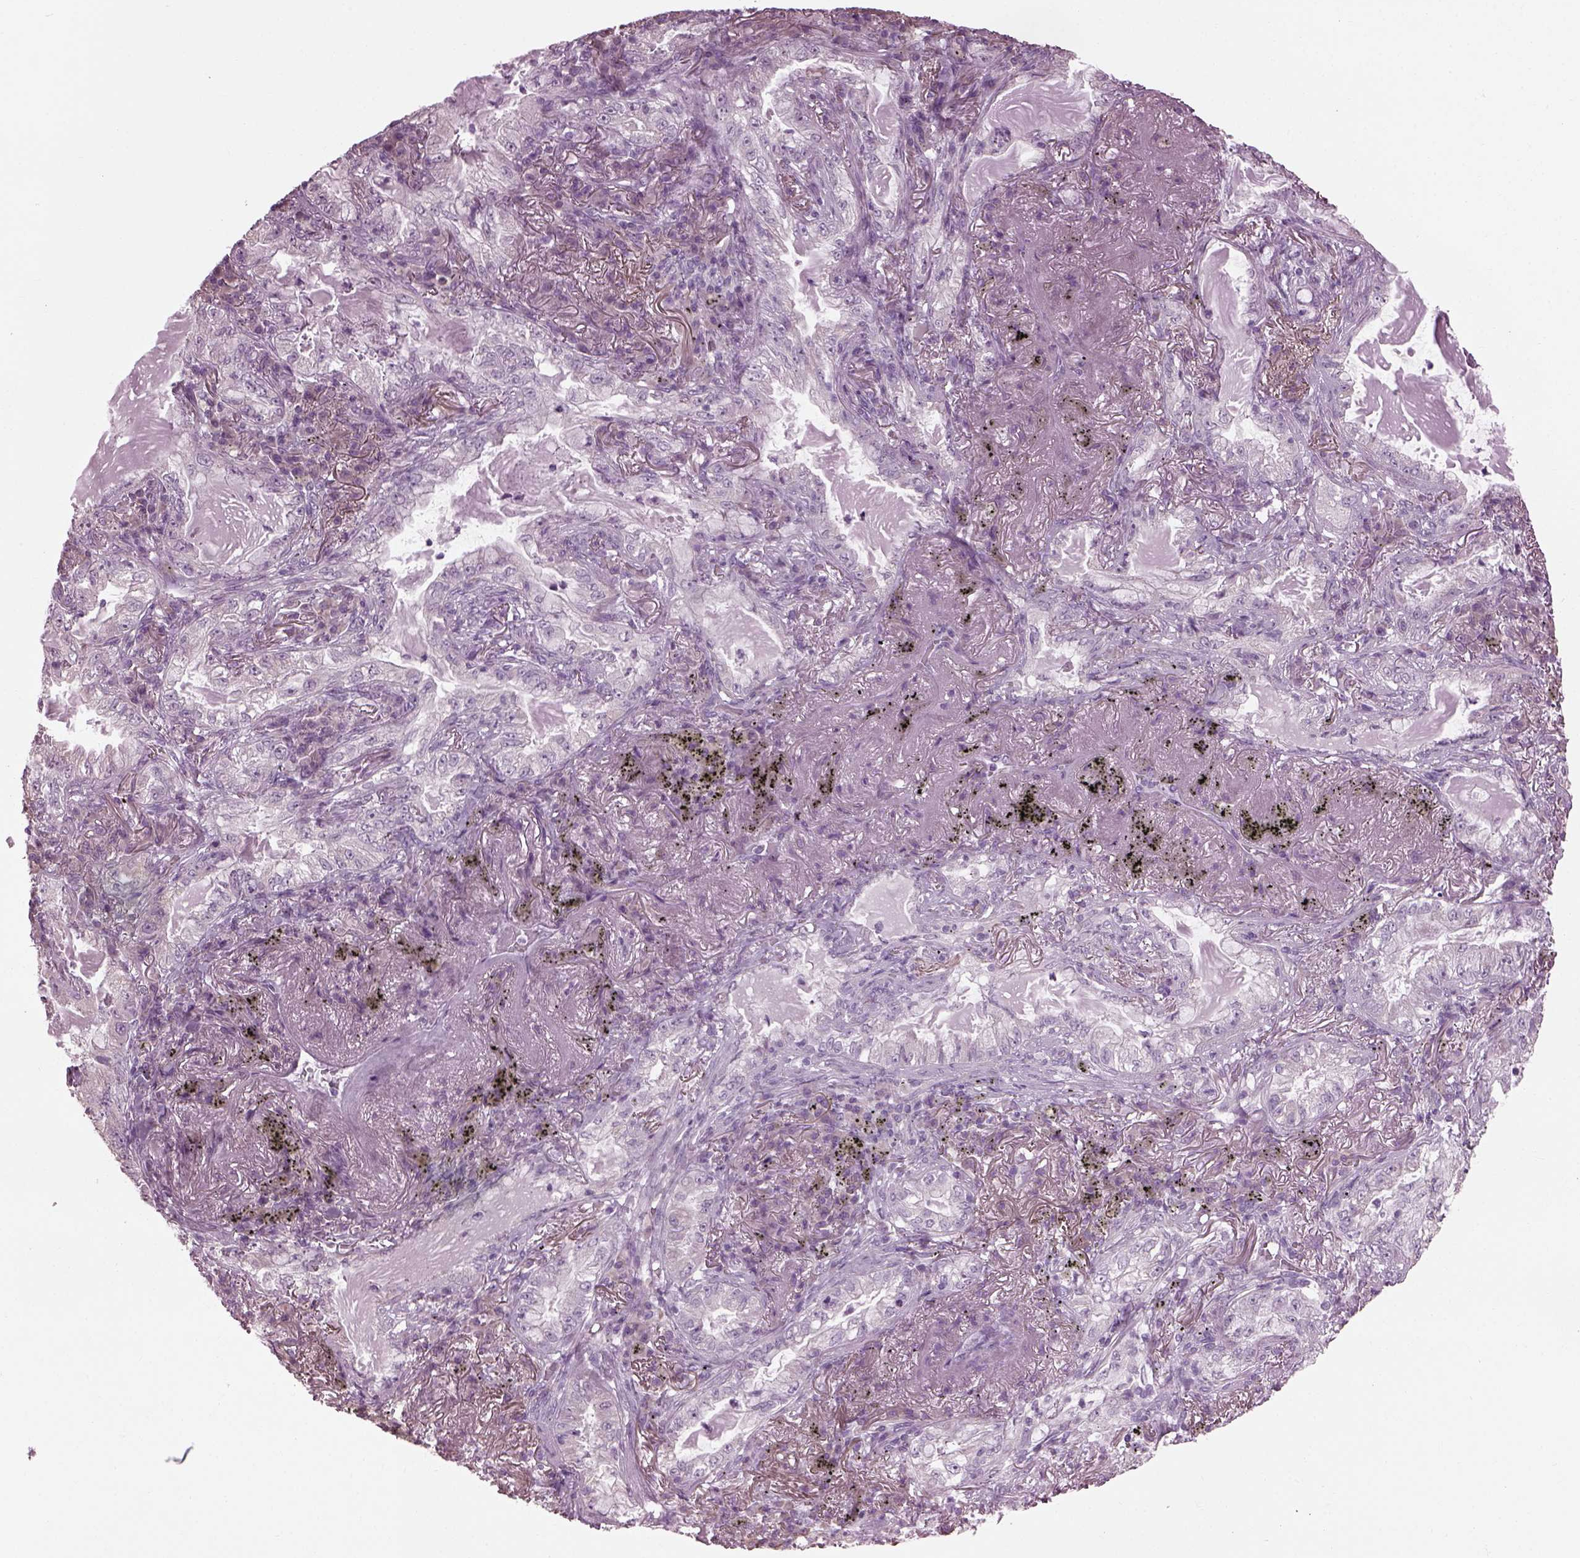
{"staining": {"intensity": "negative", "quantity": "none", "location": "none"}, "tissue": "lung cancer", "cell_type": "Tumor cells", "image_type": "cancer", "snomed": [{"axis": "morphology", "description": "Adenocarcinoma, NOS"}, {"axis": "topography", "description": "Lung"}], "caption": "Lung cancer was stained to show a protein in brown. There is no significant staining in tumor cells.", "gene": "CABP5", "patient": {"sex": "female", "age": 73}}